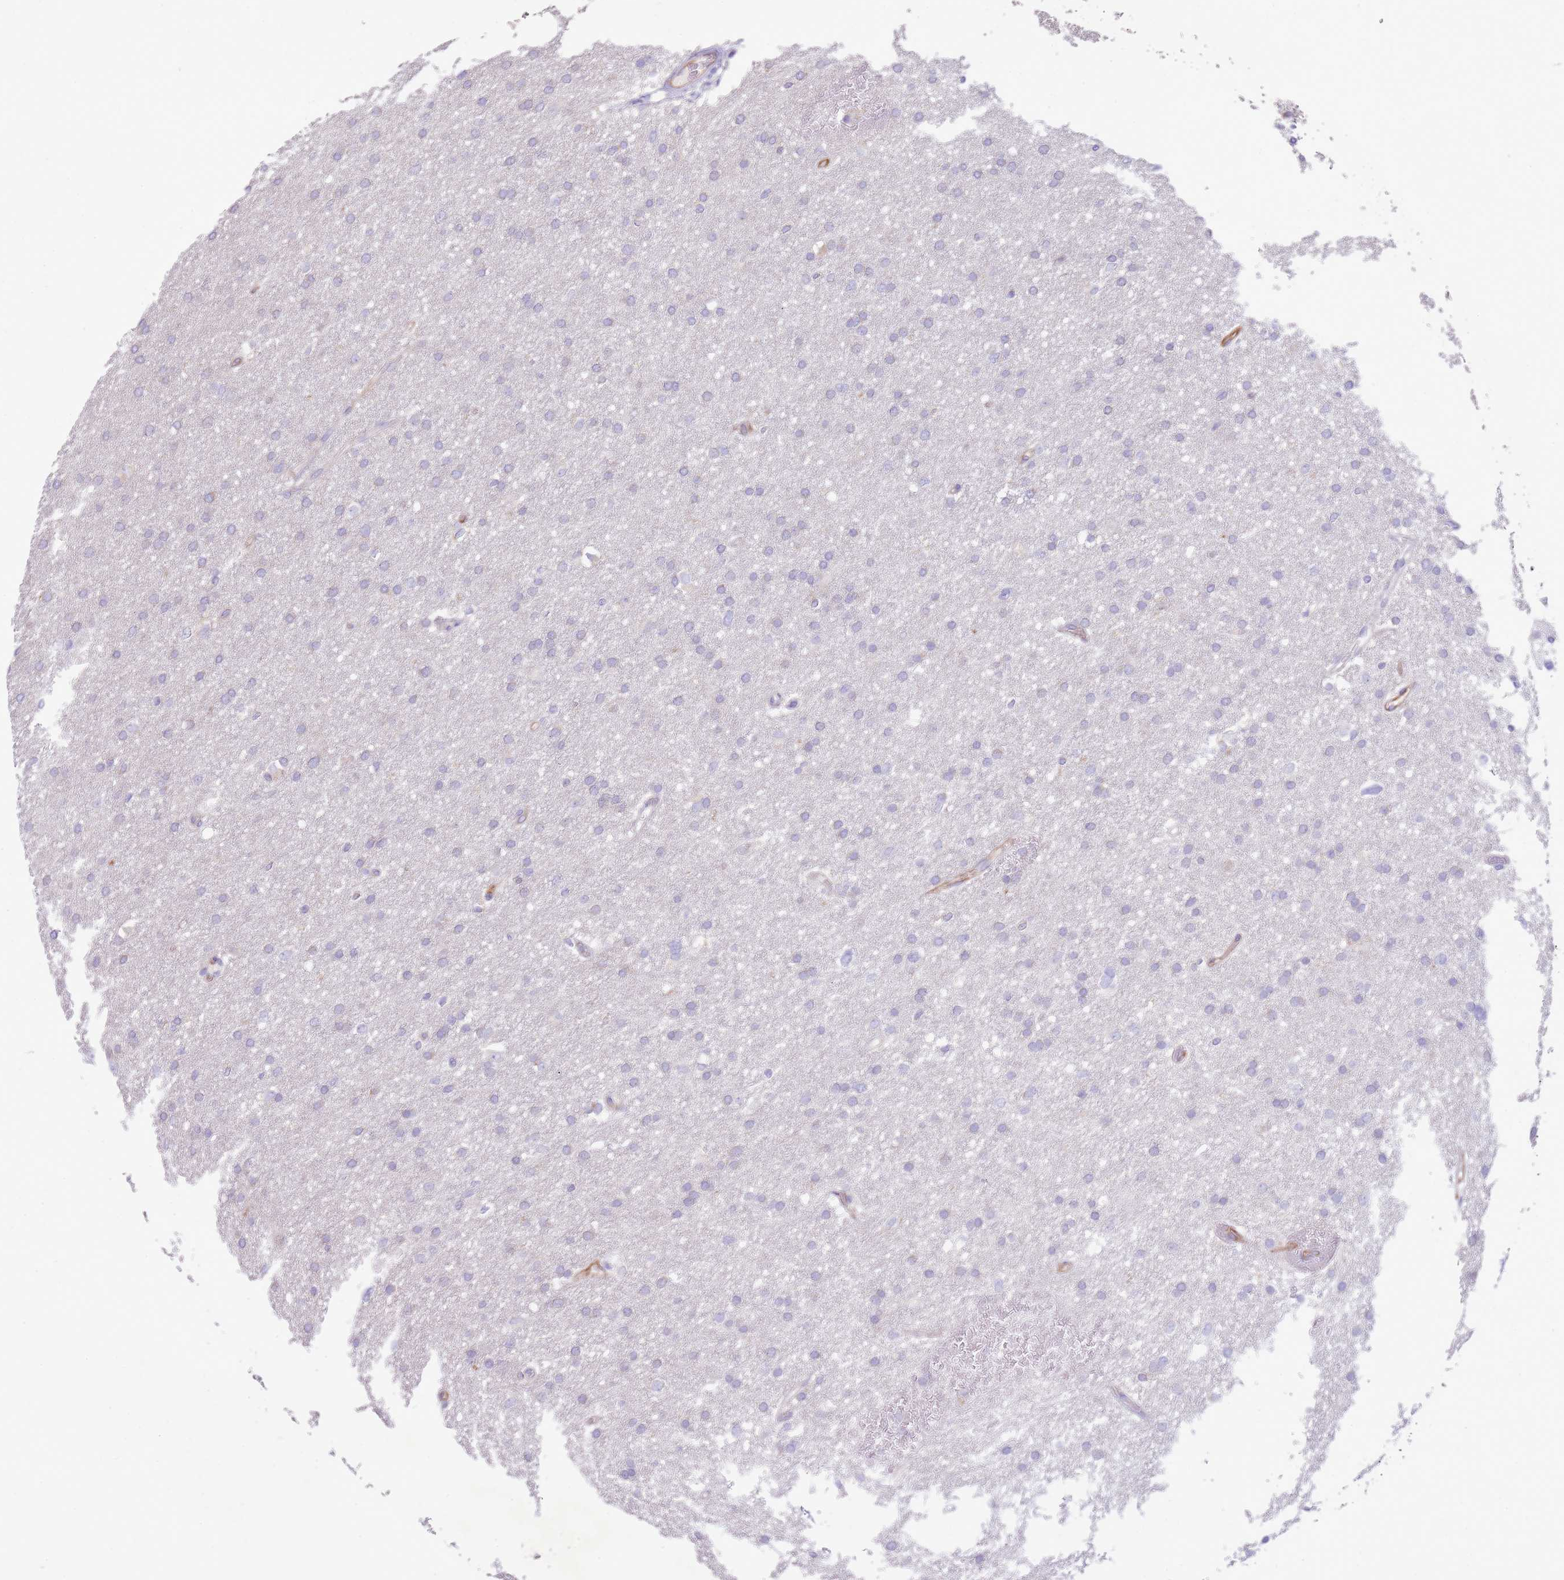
{"staining": {"intensity": "negative", "quantity": "none", "location": "none"}, "tissue": "glioma", "cell_type": "Tumor cells", "image_type": "cancer", "snomed": [{"axis": "morphology", "description": "Glioma, malignant, High grade"}, {"axis": "topography", "description": "Cerebral cortex"}], "caption": "High power microscopy photomicrograph of an IHC photomicrograph of glioma, revealing no significant staining in tumor cells. (DAB (3,3'-diaminobenzidine) immunohistochemistry with hematoxylin counter stain).", "gene": "OAZ2", "patient": {"sex": "female", "age": 36}}